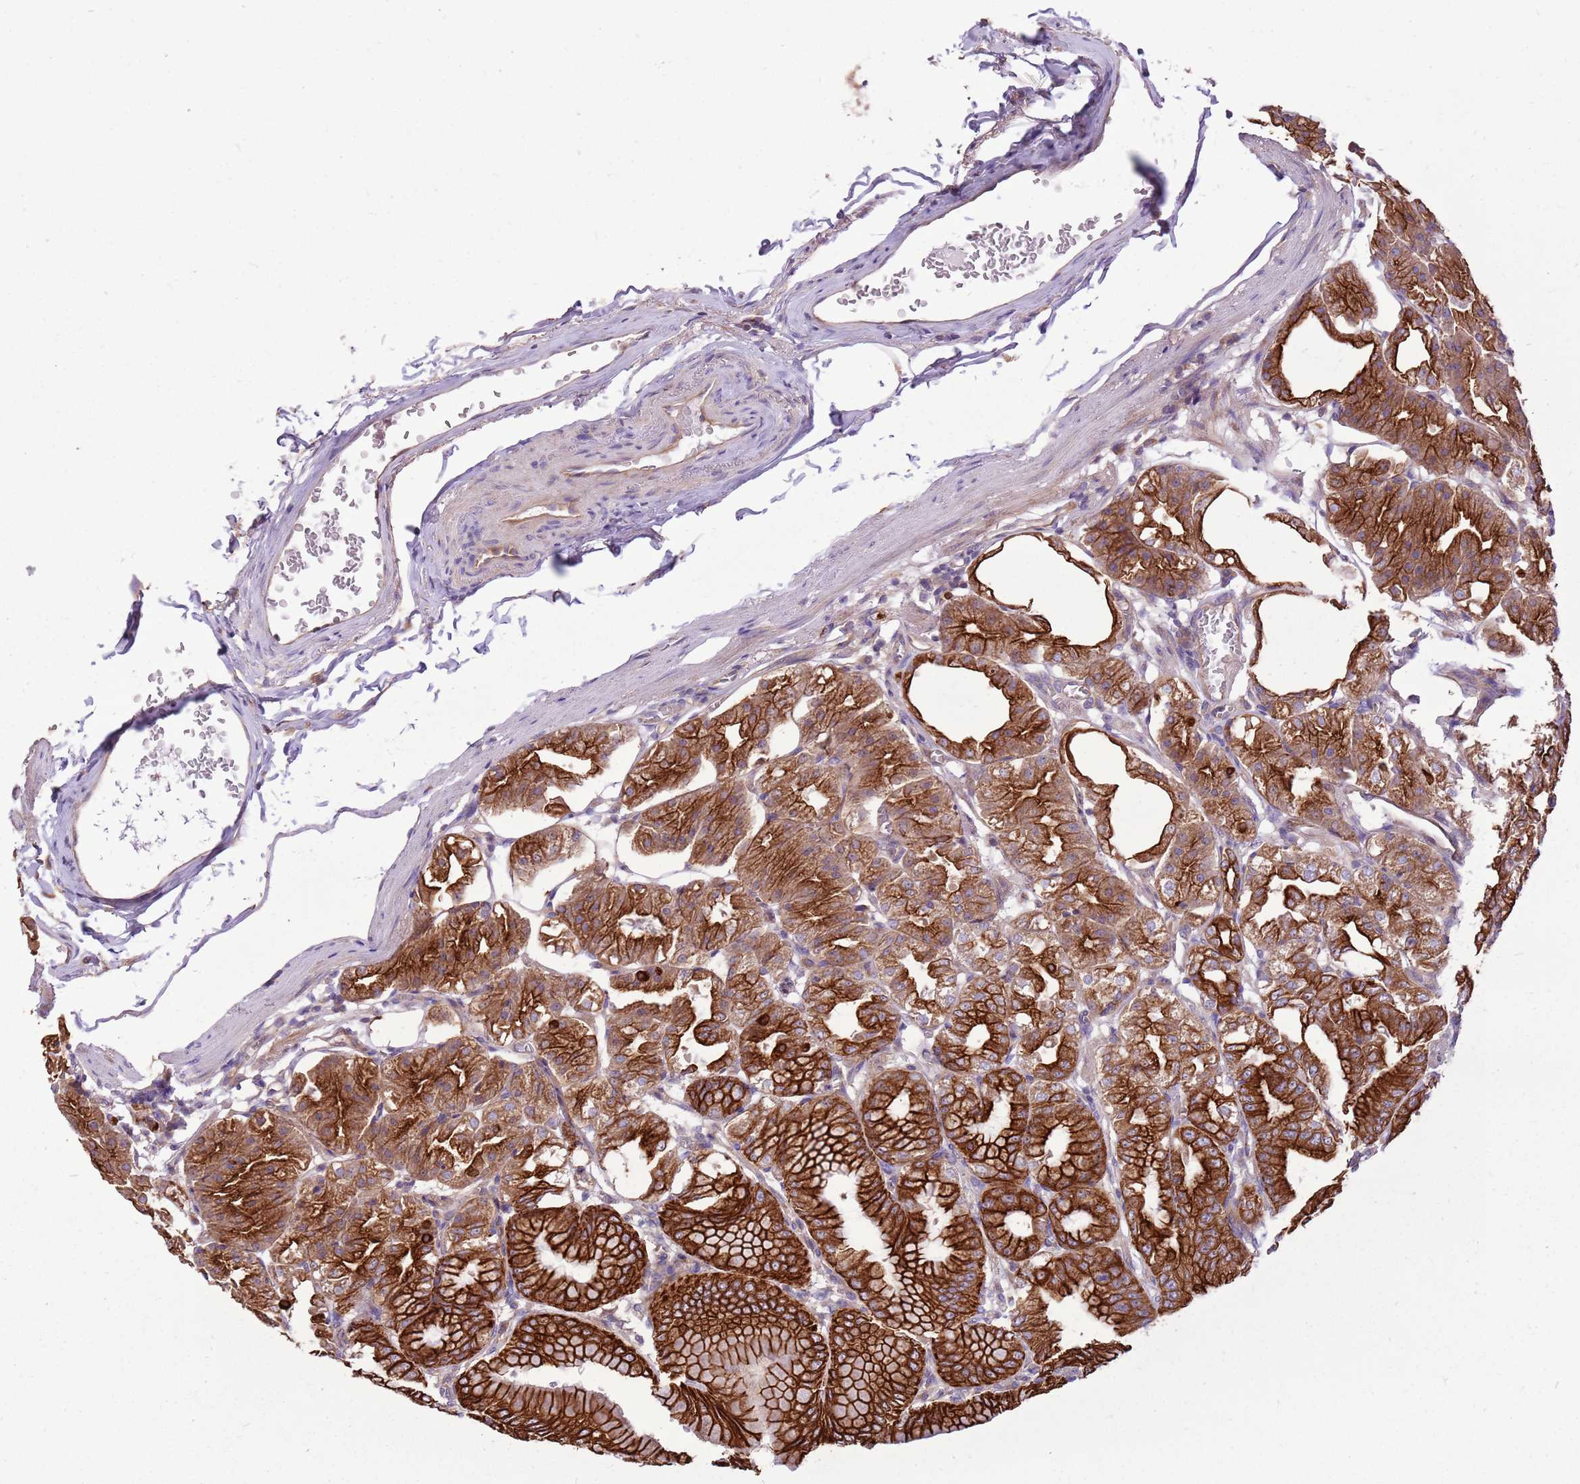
{"staining": {"intensity": "strong", "quantity": ">75%", "location": "cytoplasmic/membranous"}, "tissue": "stomach", "cell_type": "Glandular cells", "image_type": "normal", "snomed": [{"axis": "morphology", "description": "Normal tissue, NOS"}, {"axis": "topography", "description": "Stomach, lower"}], "caption": "Immunohistochemistry of benign human stomach demonstrates high levels of strong cytoplasmic/membranous positivity in about >75% of glandular cells. The protein of interest is stained brown, and the nuclei are stained in blue (DAB (3,3'-diaminobenzidine) IHC with brightfield microscopy, high magnification).", "gene": "WASHC4", "patient": {"sex": "male", "age": 71}}